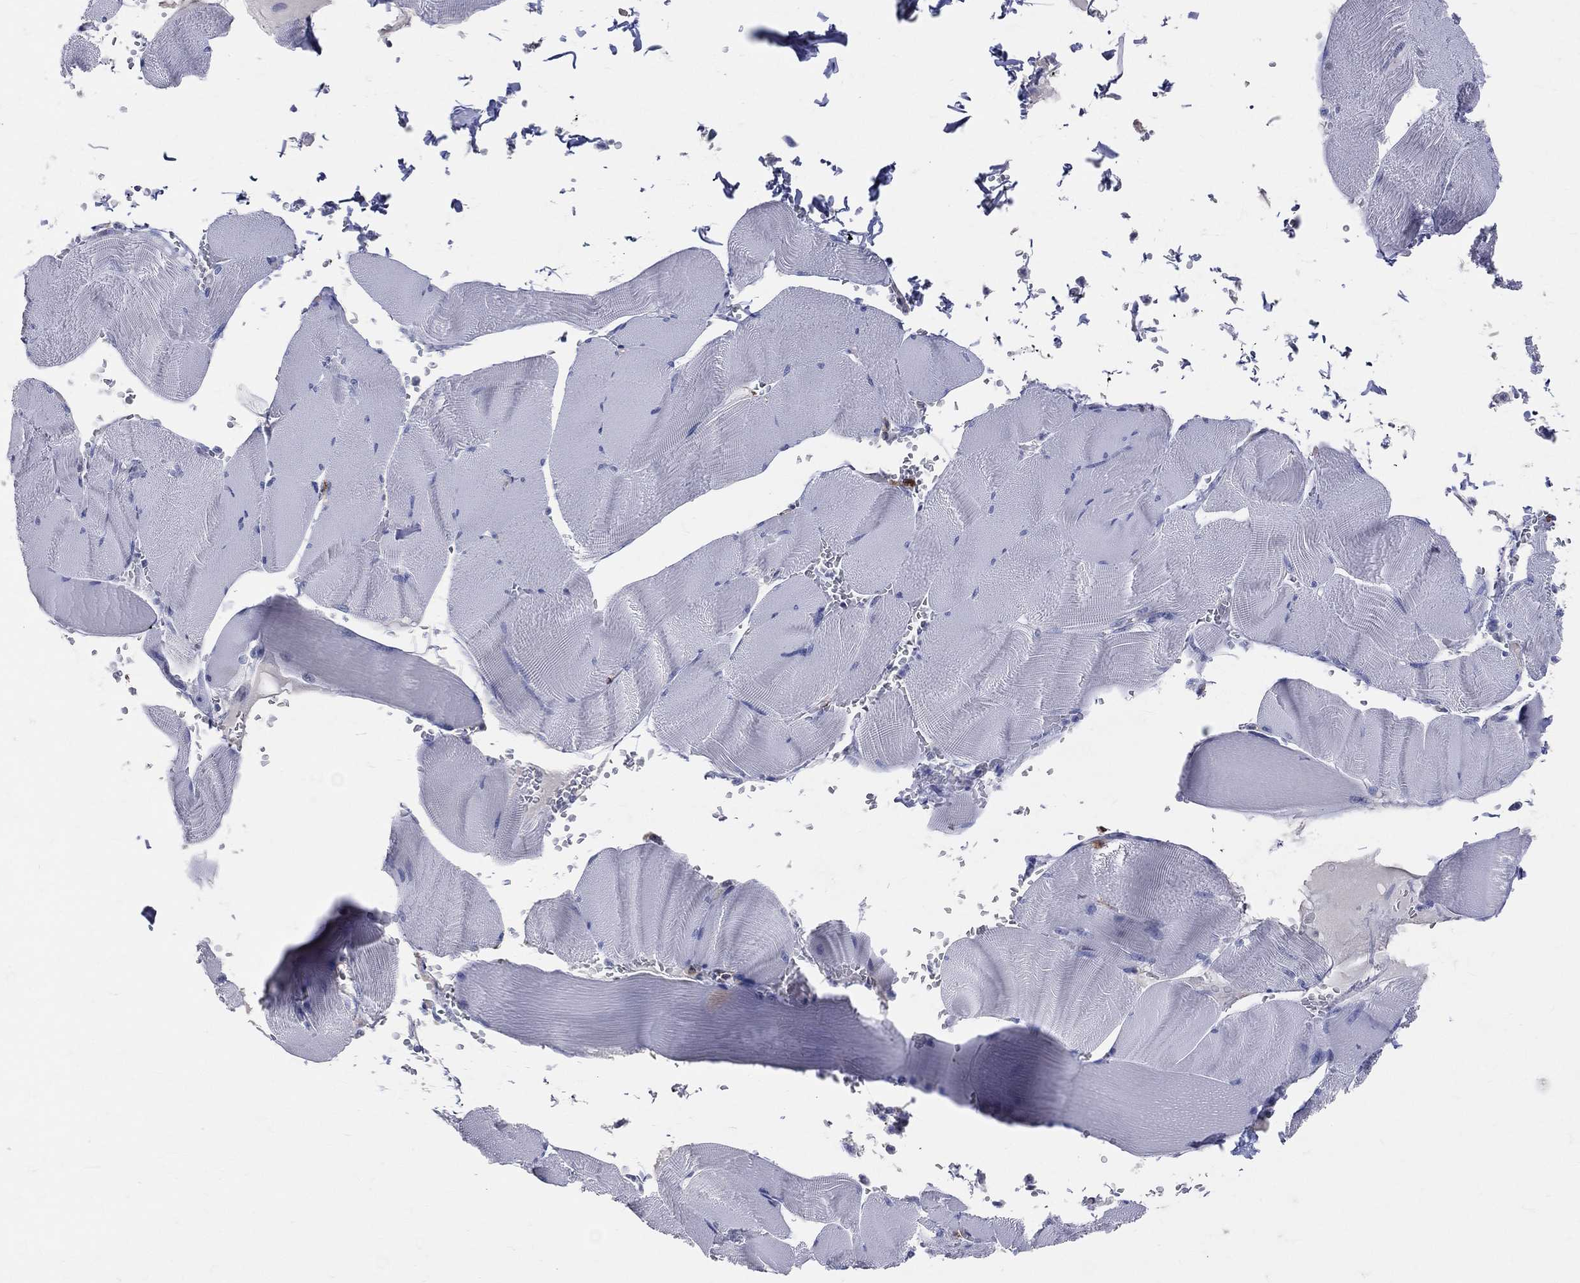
{"staining": {"intensity": "negative", "quantity": "none", "location": "none"}, "tissue": "skeletal muscle", "cell_type": "Myocytes", "image_type": "normal", "snomed": [{"axis": "morphology", "description": "Normal tissue, NOS"}, {"axis": "topography", "description": "Skeletal muscle"}], "caption": "This is an immunohistochemistry micrograph of benign skeletal muscle. There is no positivity in myocytes.", "gene": "CD74", "patient": {"sex": "male", "age": 56}}